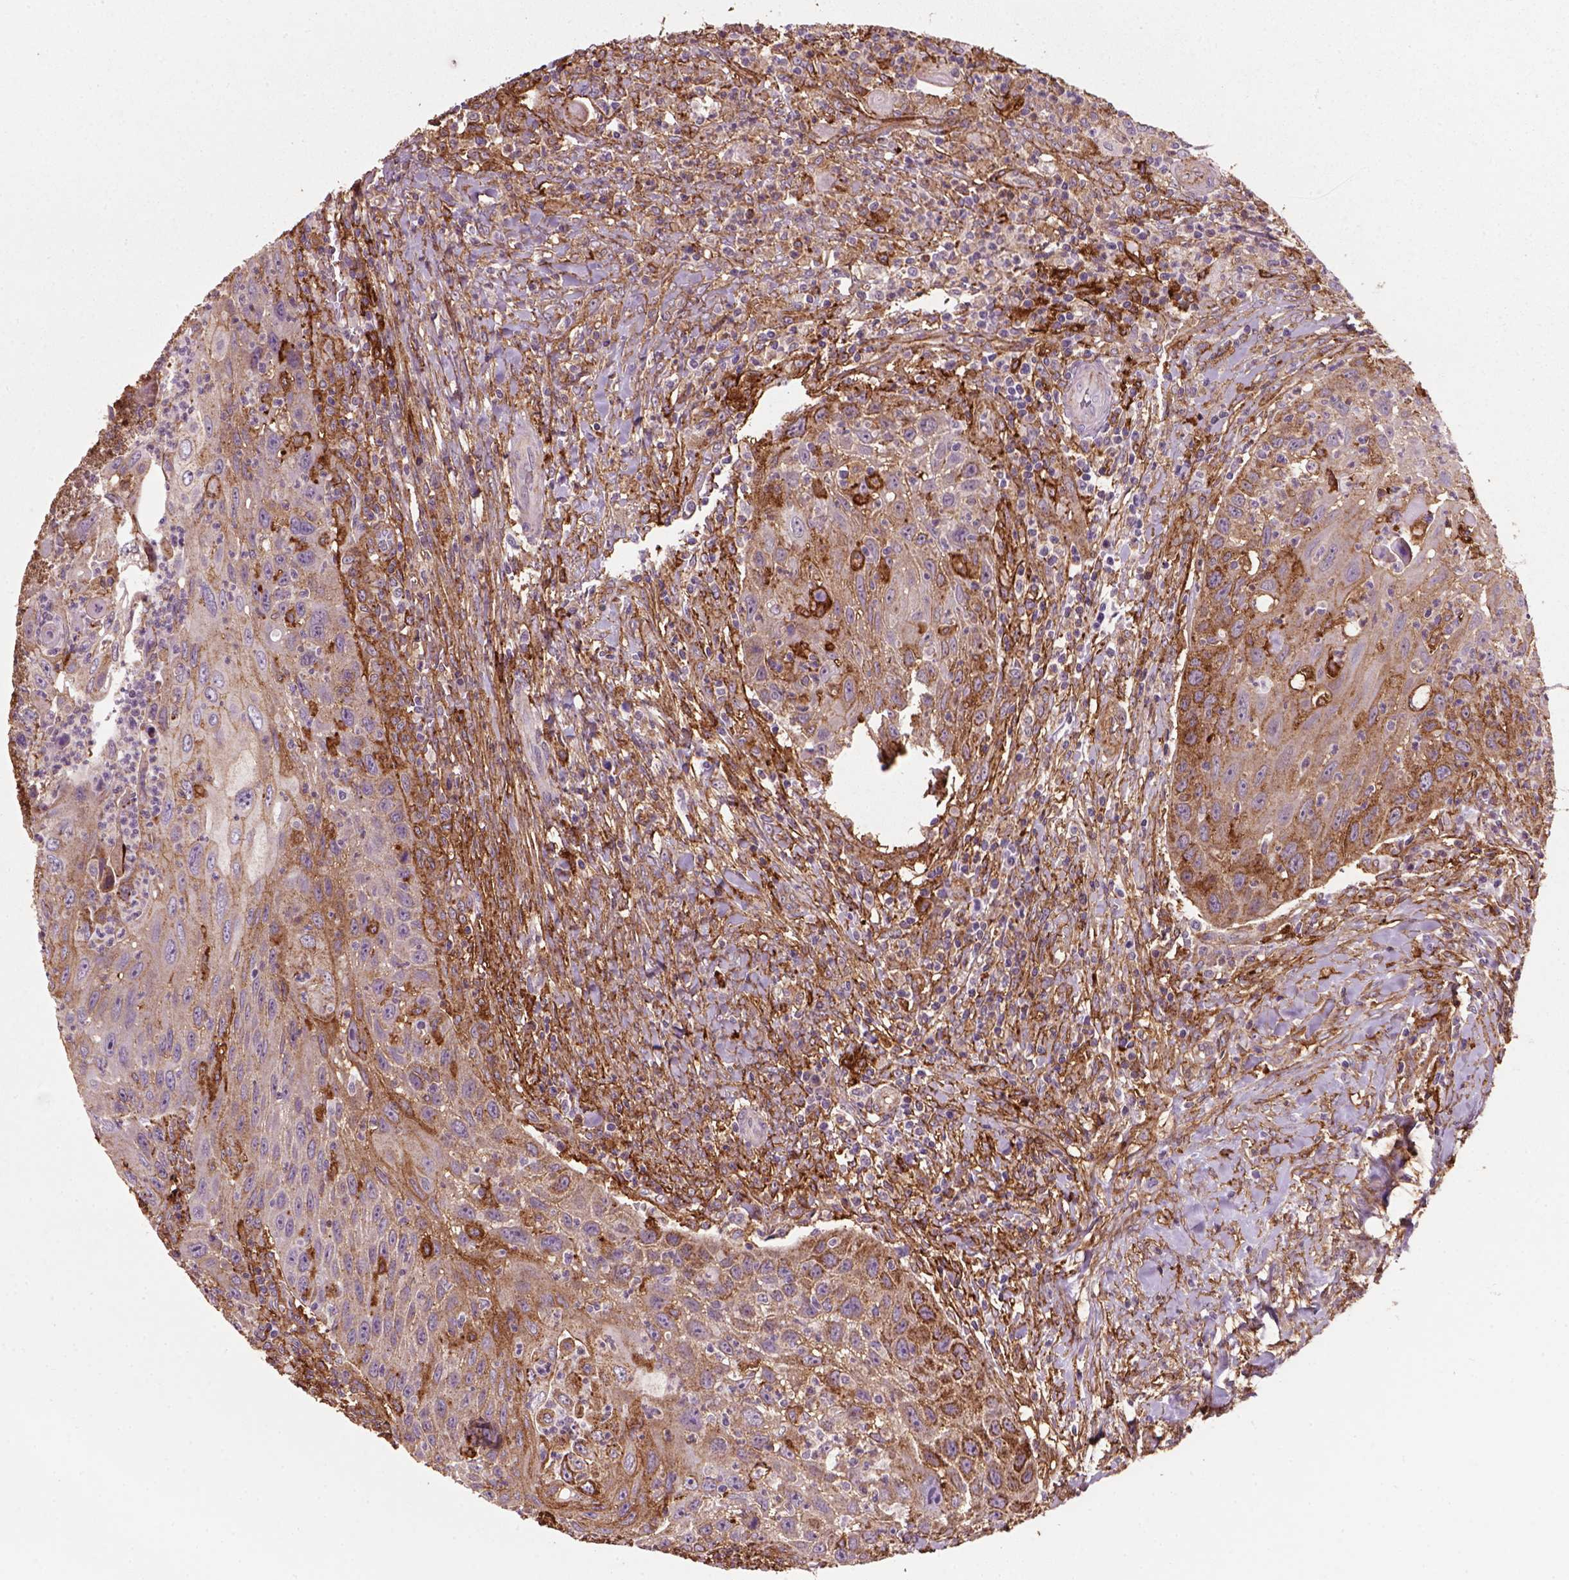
{"staining": {"intensity": "moderate", "quantity": "<25%", "location": "cytoplasmic/membranous"}, "tissue": "head and neck cancer", "cell_type": "Tumor cells", "image_type": "cancer", "snomed": [{"axis": "morphology", "description": "Squamous cell carcinoma, NOS"}, {"axis": "topography", "description": "Head-Neck"}], "caption": "A photomicrograph of head and neck cancer (squamous cell carcinoma) stained for a protein shows moderate cytoplasmic/membranous brown staining in tumor cells.", "gene": "MARCKS", "patient": {"sex": "male", "age": 69}}